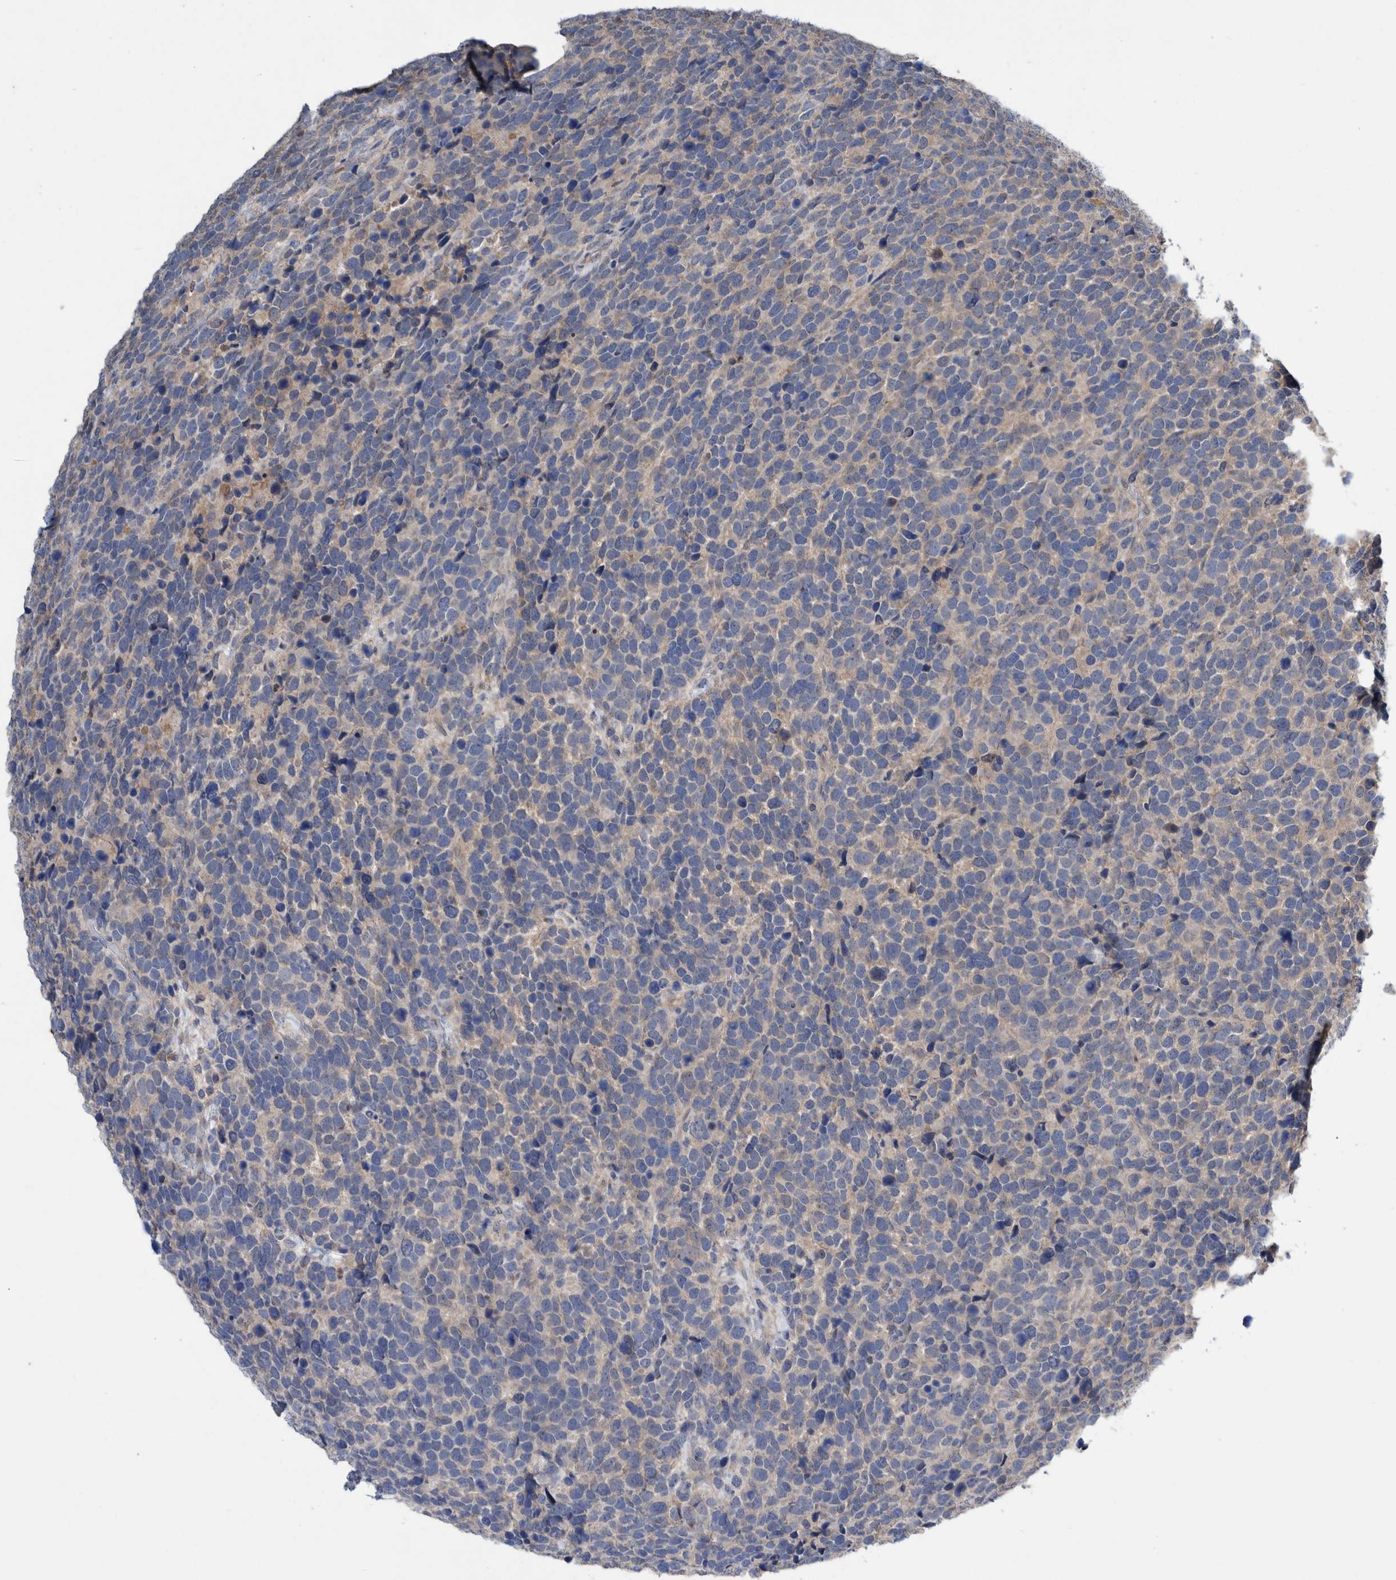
{"staining": {"intensity": "weak", "quantity": "<25%", "location": "cytoplasmic/membranous"}, "tissue": "urothelial cancer", "cell_type": "Tumor cells", "image_type": "cancer", "snomed": [{"axis": "morphology", "description": "Urothelial carcinoma, High grade"}, {"axis": "topography", "description": "Urinary bladder"}], "caption": "Urothelial cancer was stained to show a protein in brown. There is no significant staining in tumor cells.", "gene": "PLPBP", "patient": {"sex": "female", "age": 82}}